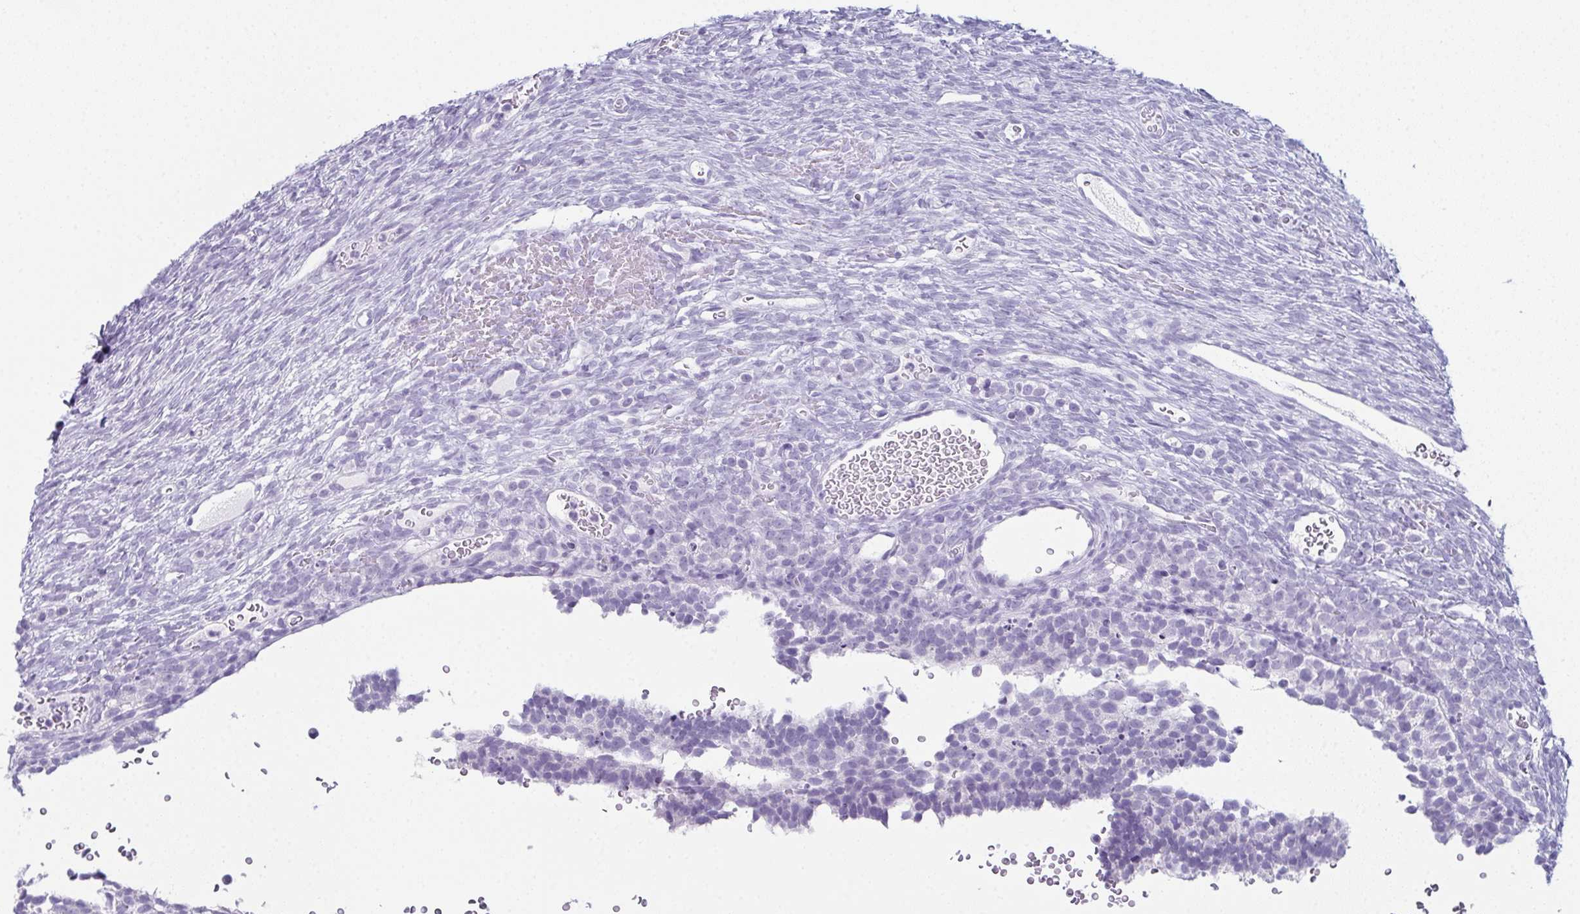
{"staining": {"intensity": "negative", "quantity": "none", "location": "none"}, "tissue": "ovary", "cell_type": "Follicle cells", "image_type": "normal", "snomed": [{"axis": "morphology", "description": "Normal tissue, NOS"}, {"axis": "topography", "description": "Ovary"}], "caption": "The micrograph exhibits no staining of follicle cells in unremarkable ovary. Nuclei are stained in blue.", "gene": "ENKUR", "patient": {"sex": "female", "age": 34}}